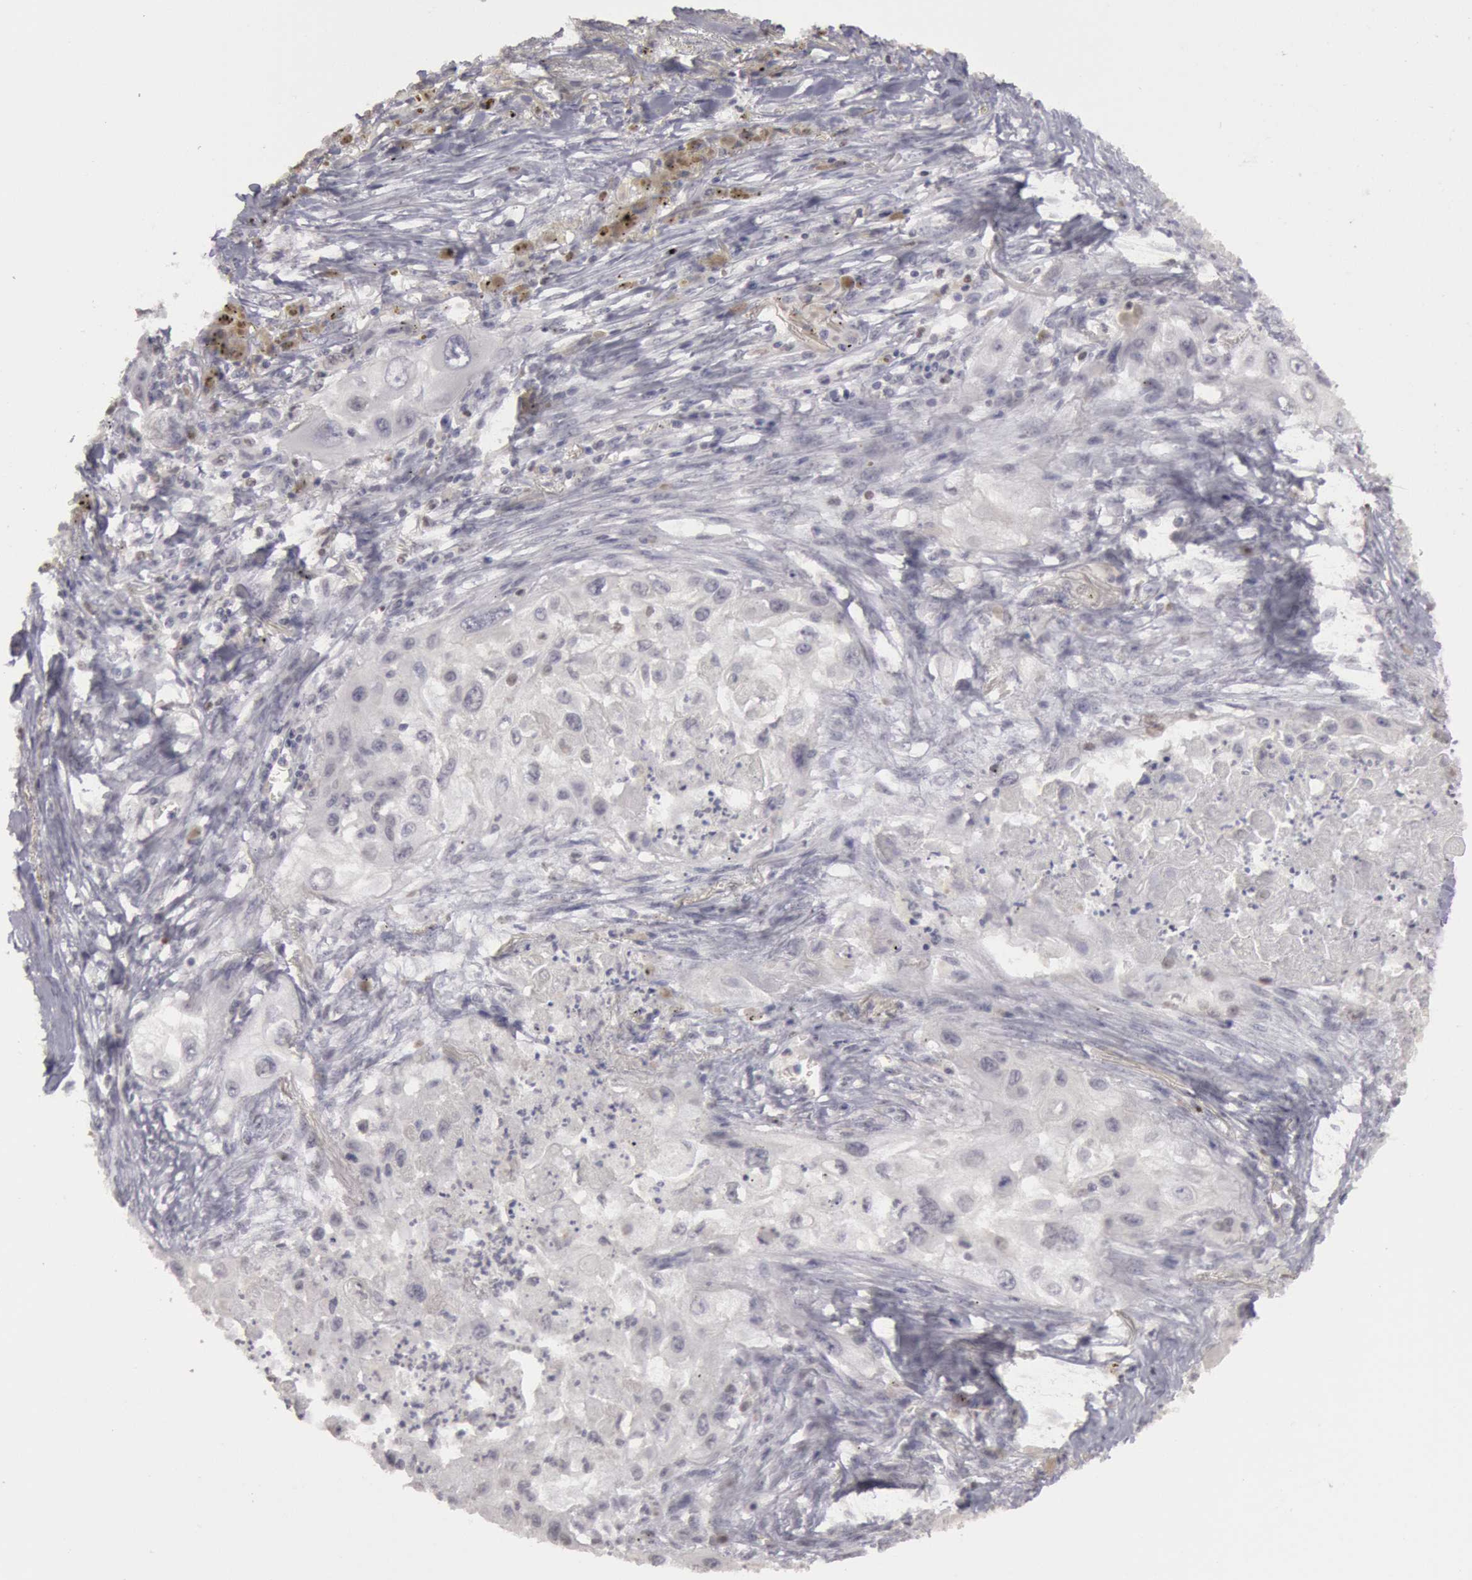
{"staining": {"intensity": "negative", "quantity": "none", "location": "none"}, "tissue": "lung cancer", "cell_type": "Tumor cells", "image_type": "cancer", "snomed": [{"axis": "morphology", "description": "Squamous cell carcinoma, NOS"}, {"axis": "topography", "description": "Lung"}], "caption": "Tumor cells are negative for protein expression in human lung cancer. (Brightfield microscopy of DAB immunohistochemistry at high magnification).", "gene": "RIMBP3C", "patient": {"sex": "male", "age": 71}}